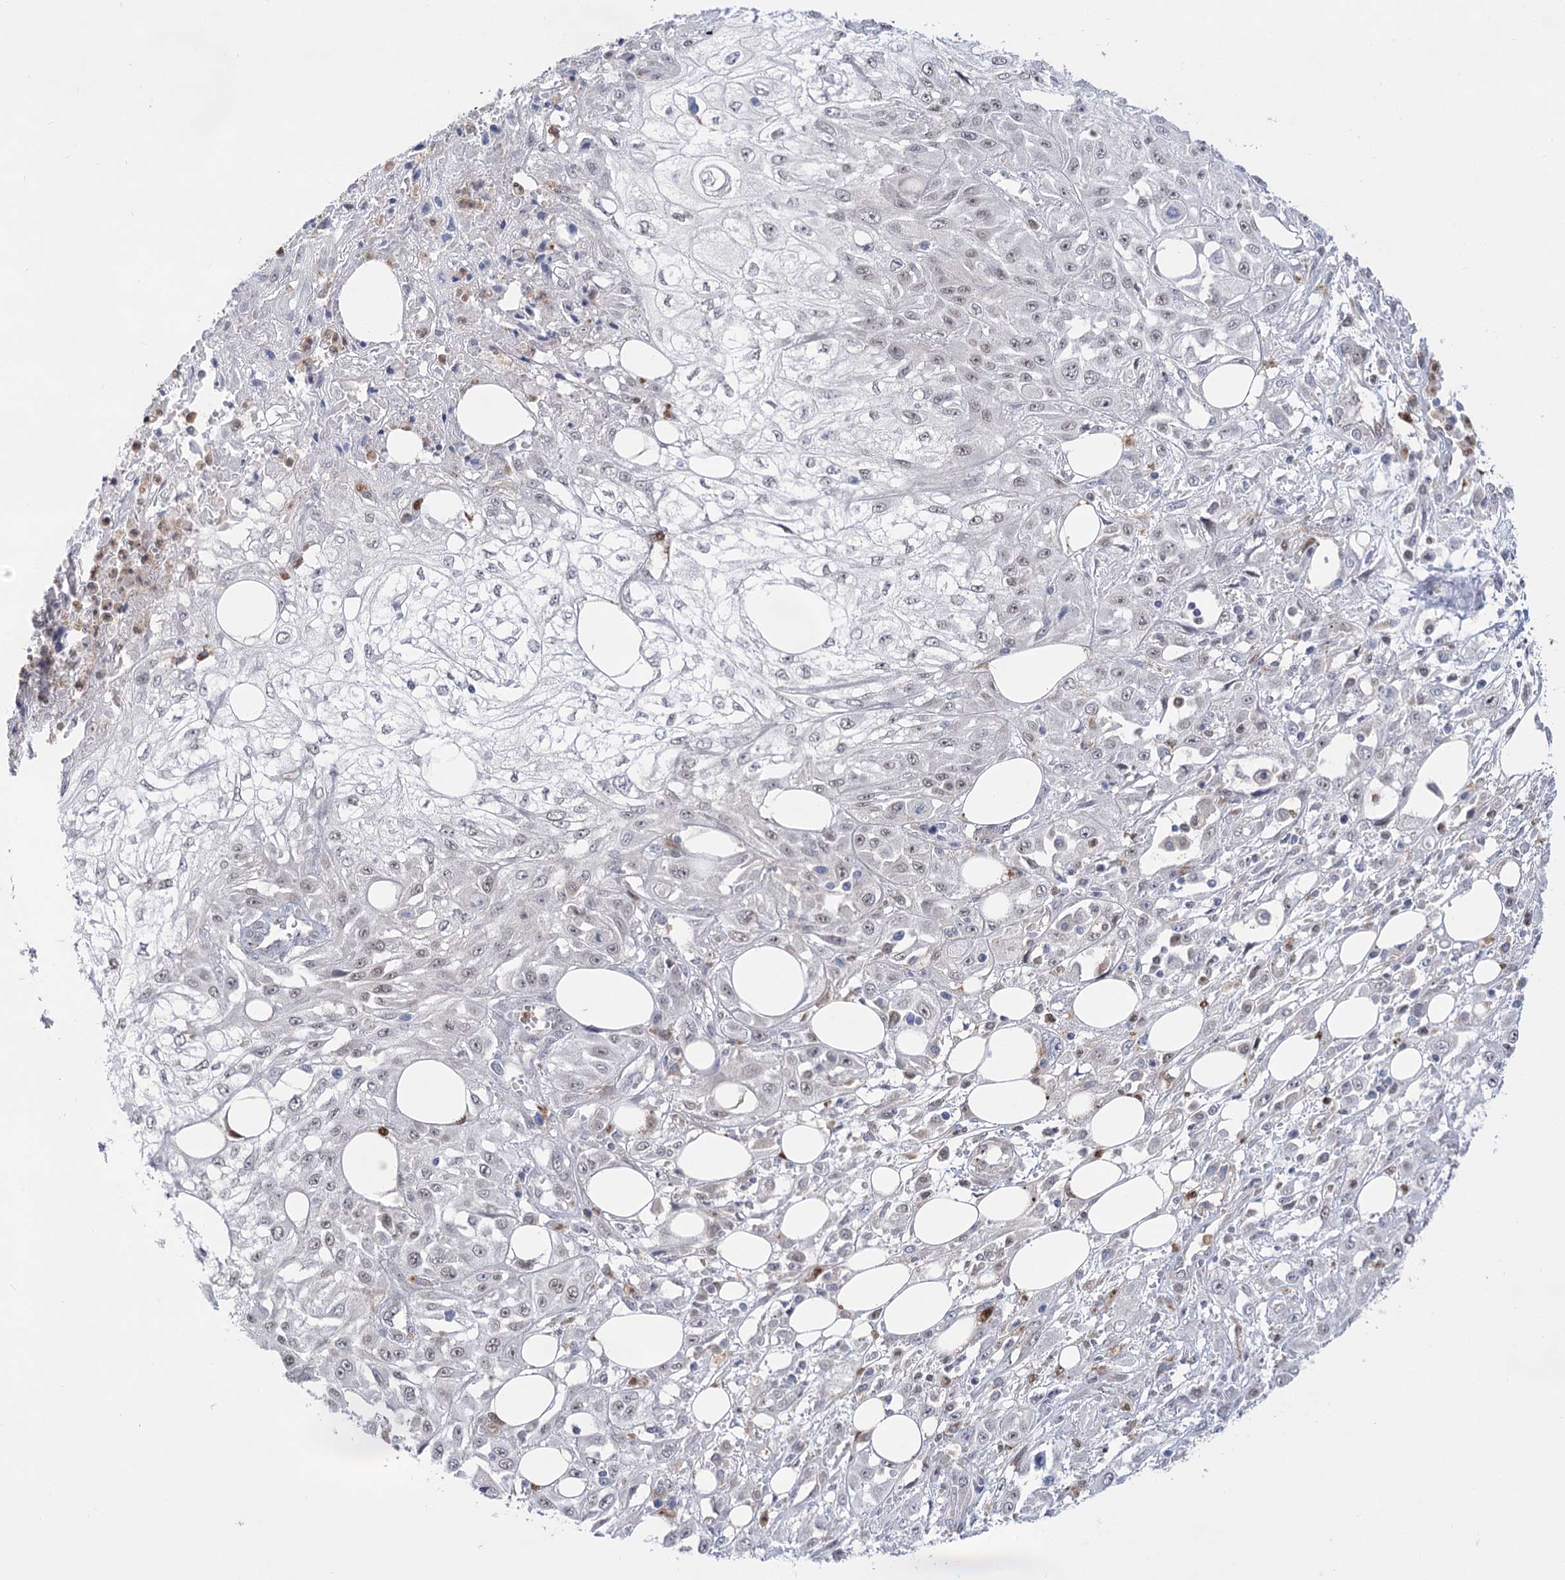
{"staining": {"intensity": "weak", "quantity": "<25%", "location": "nuclear"}, "tissue": "skin cancer", "cell_type": "Tumor cells", "image_type": "cancer", "snomed": [{"axis": "morphology", "description": "Squamous cell carcinoma, NOS"}, {"axis": "morphology", "description": "Squamous cell carcinoma, metastatic, NOS"}, {"axis": "topography", "description": "Skin"}, {"axis": "topography", "description": "Lymph node"}], "caption": "The image shows no staining of tumor cells in squamous cell carcinoma (skin).", "gene": "SIAE", "patient": {"sex": "male", "age": 75}}